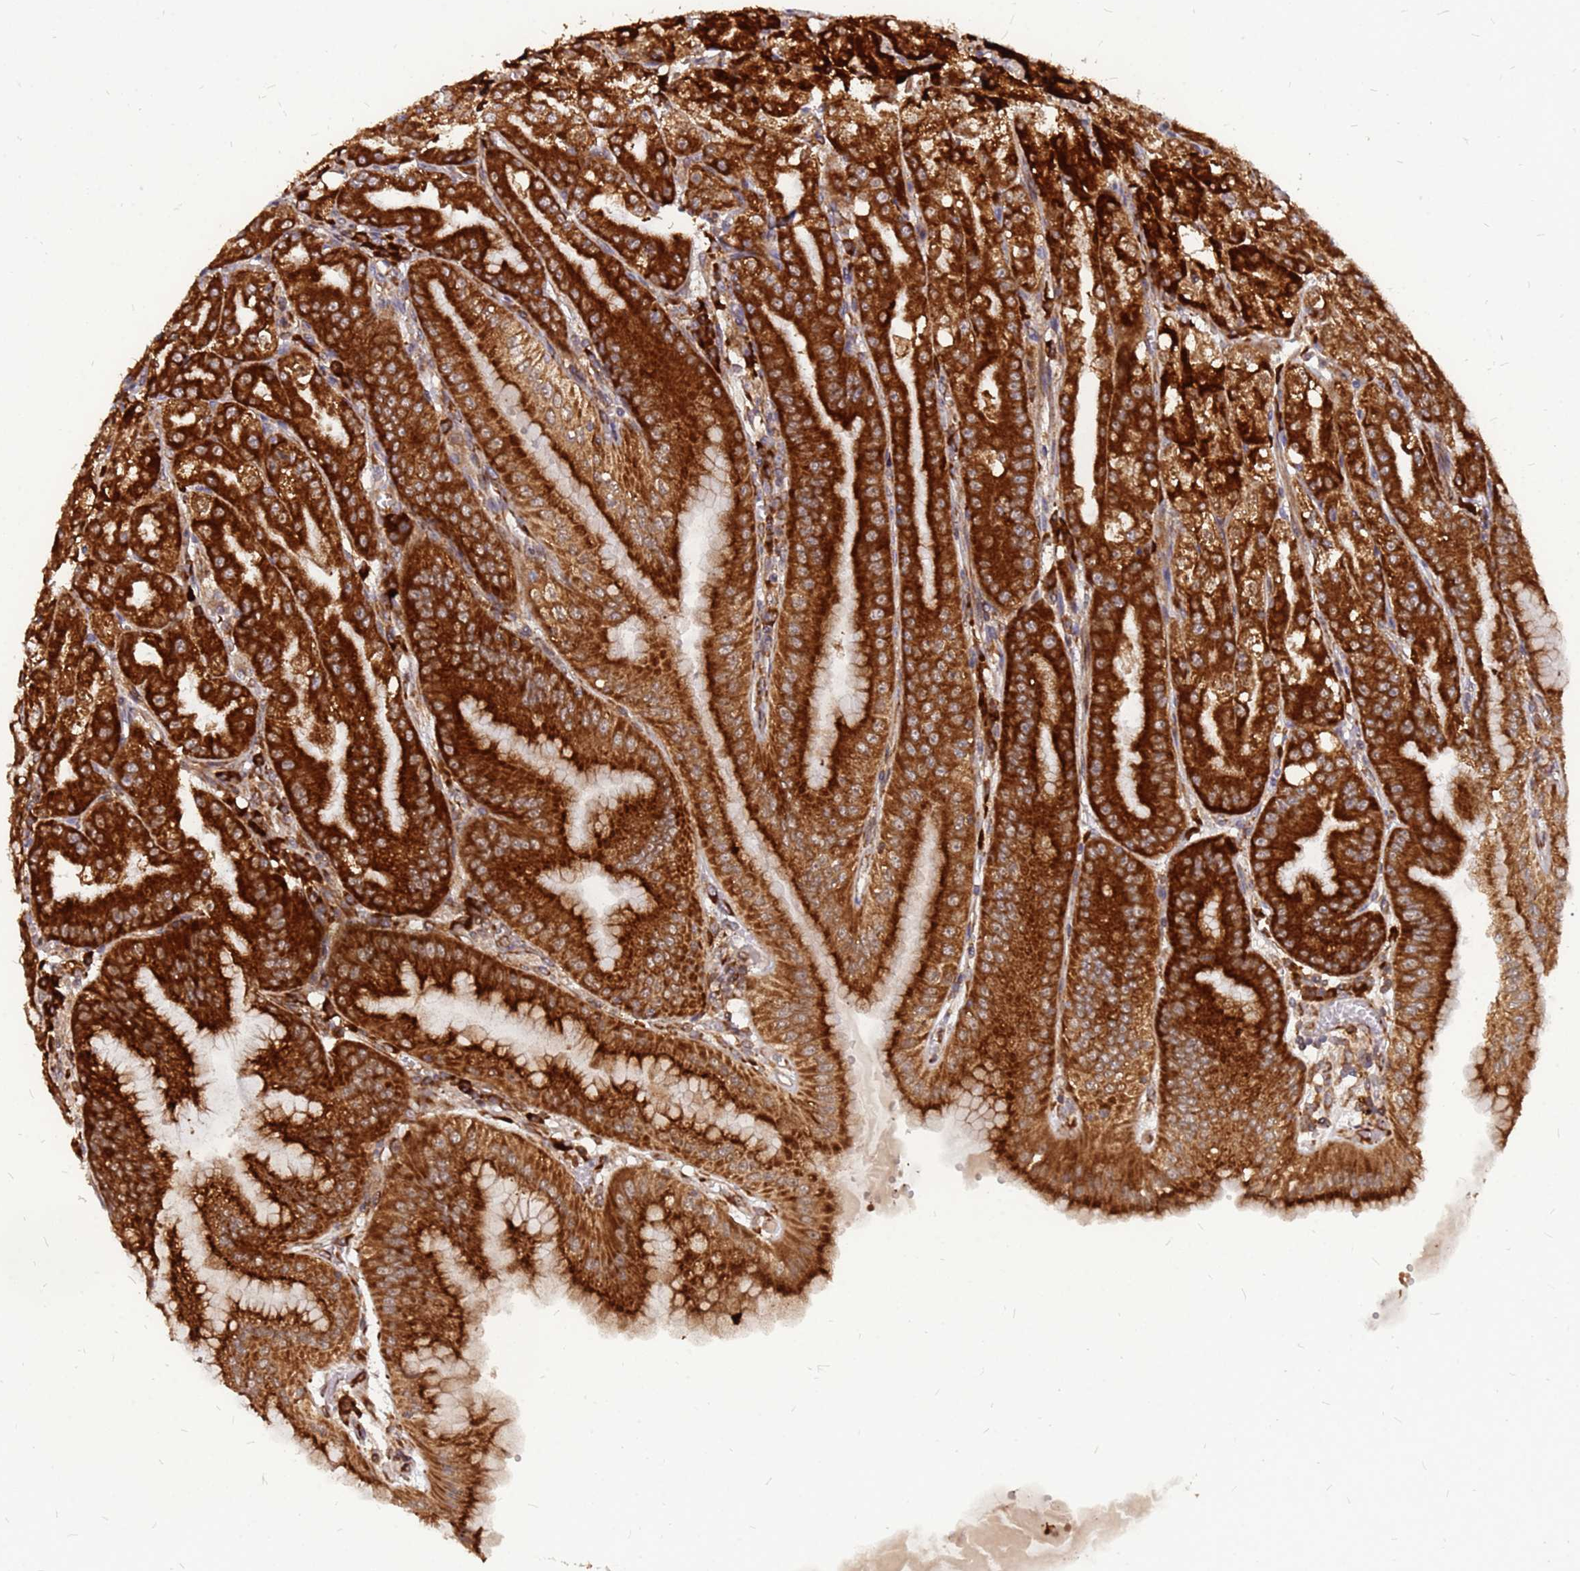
{"staining": {"intensity": "strong", "quantity": ">75%", "location": "cytoplasmic/membranous"}, "tissue": "stomach", "cell_type": "Glandular cells", "image_type": "normal", "snomed": [{"axis": "morphology", "description": "Normal tissue, NOS"}, {"axis": "topography", "description": "Stomach, upper"}, {"axis": "topography", "description": "Stomach, lower"}], "caption": "Immunohistochemistry histopathology image of normal stomach: human stomach stained using IHC exhibits high levels of strong protein expression localized specifically in the cytoplasmic/membranous of glandular cells, appearing as a cytoplasmic/membranous brown color.", "gene": "RPL8", "patient": {"sex": "male", "age": 71}}